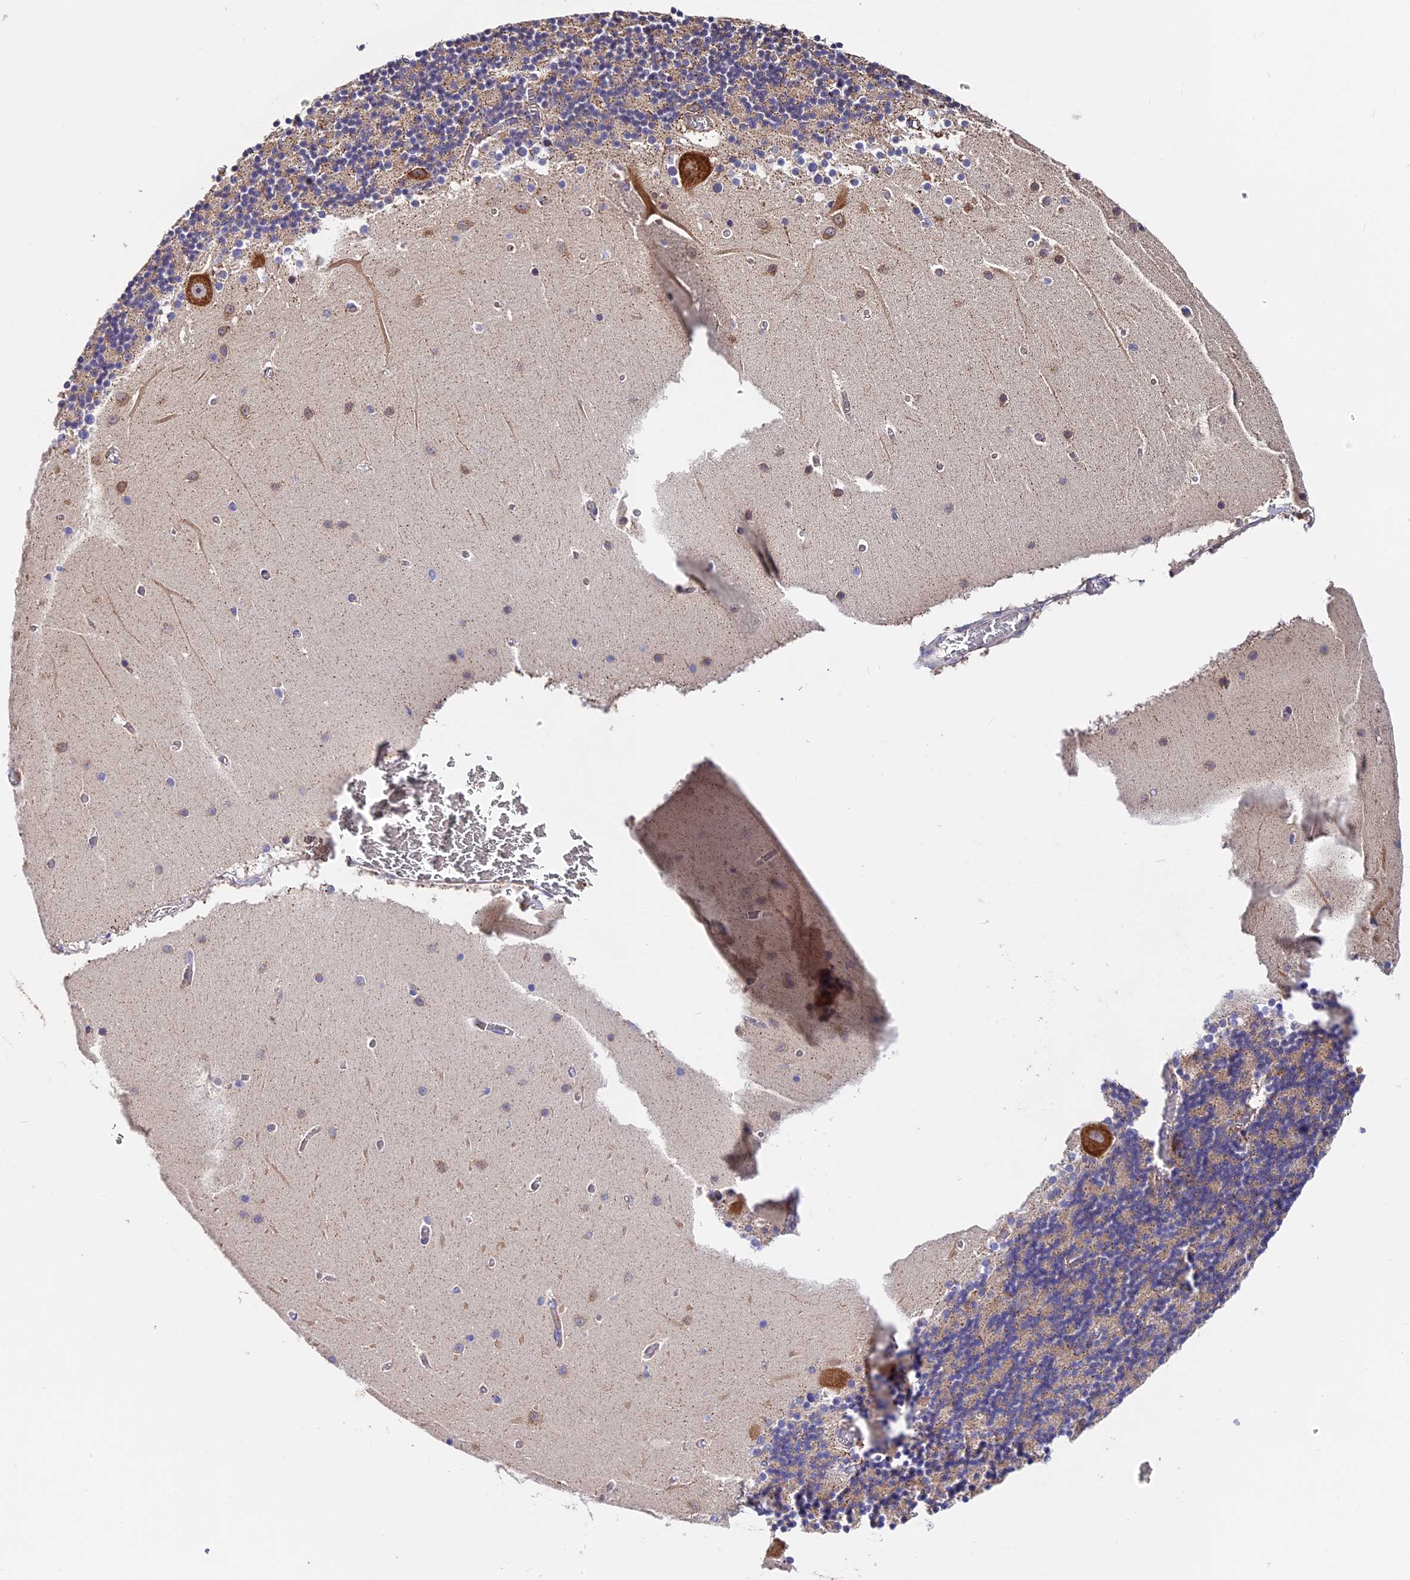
{"staining": {"intensity": "weak", "quantity": ">75%", "location": "cytoplasmic/membranous"}, "tissue": "cerebellum", "cell_type": "Cells in granular layer", "image_type": "normal", "snomed": [{"axis": "morphology", "description": "Normal tissue, NOS"}, {"axis": "topography", "description": "Cerebellum"}], "caption": "A brown stain shows weak cytoplasmic/membranous positivity of a protein in cells in granular layer of benign human cerebellum. (brown staining indicates protein expression, while blue staining denotes nuclei).", "gene": "TRMT1", "patient": {"sex": "female", "age": 28}}